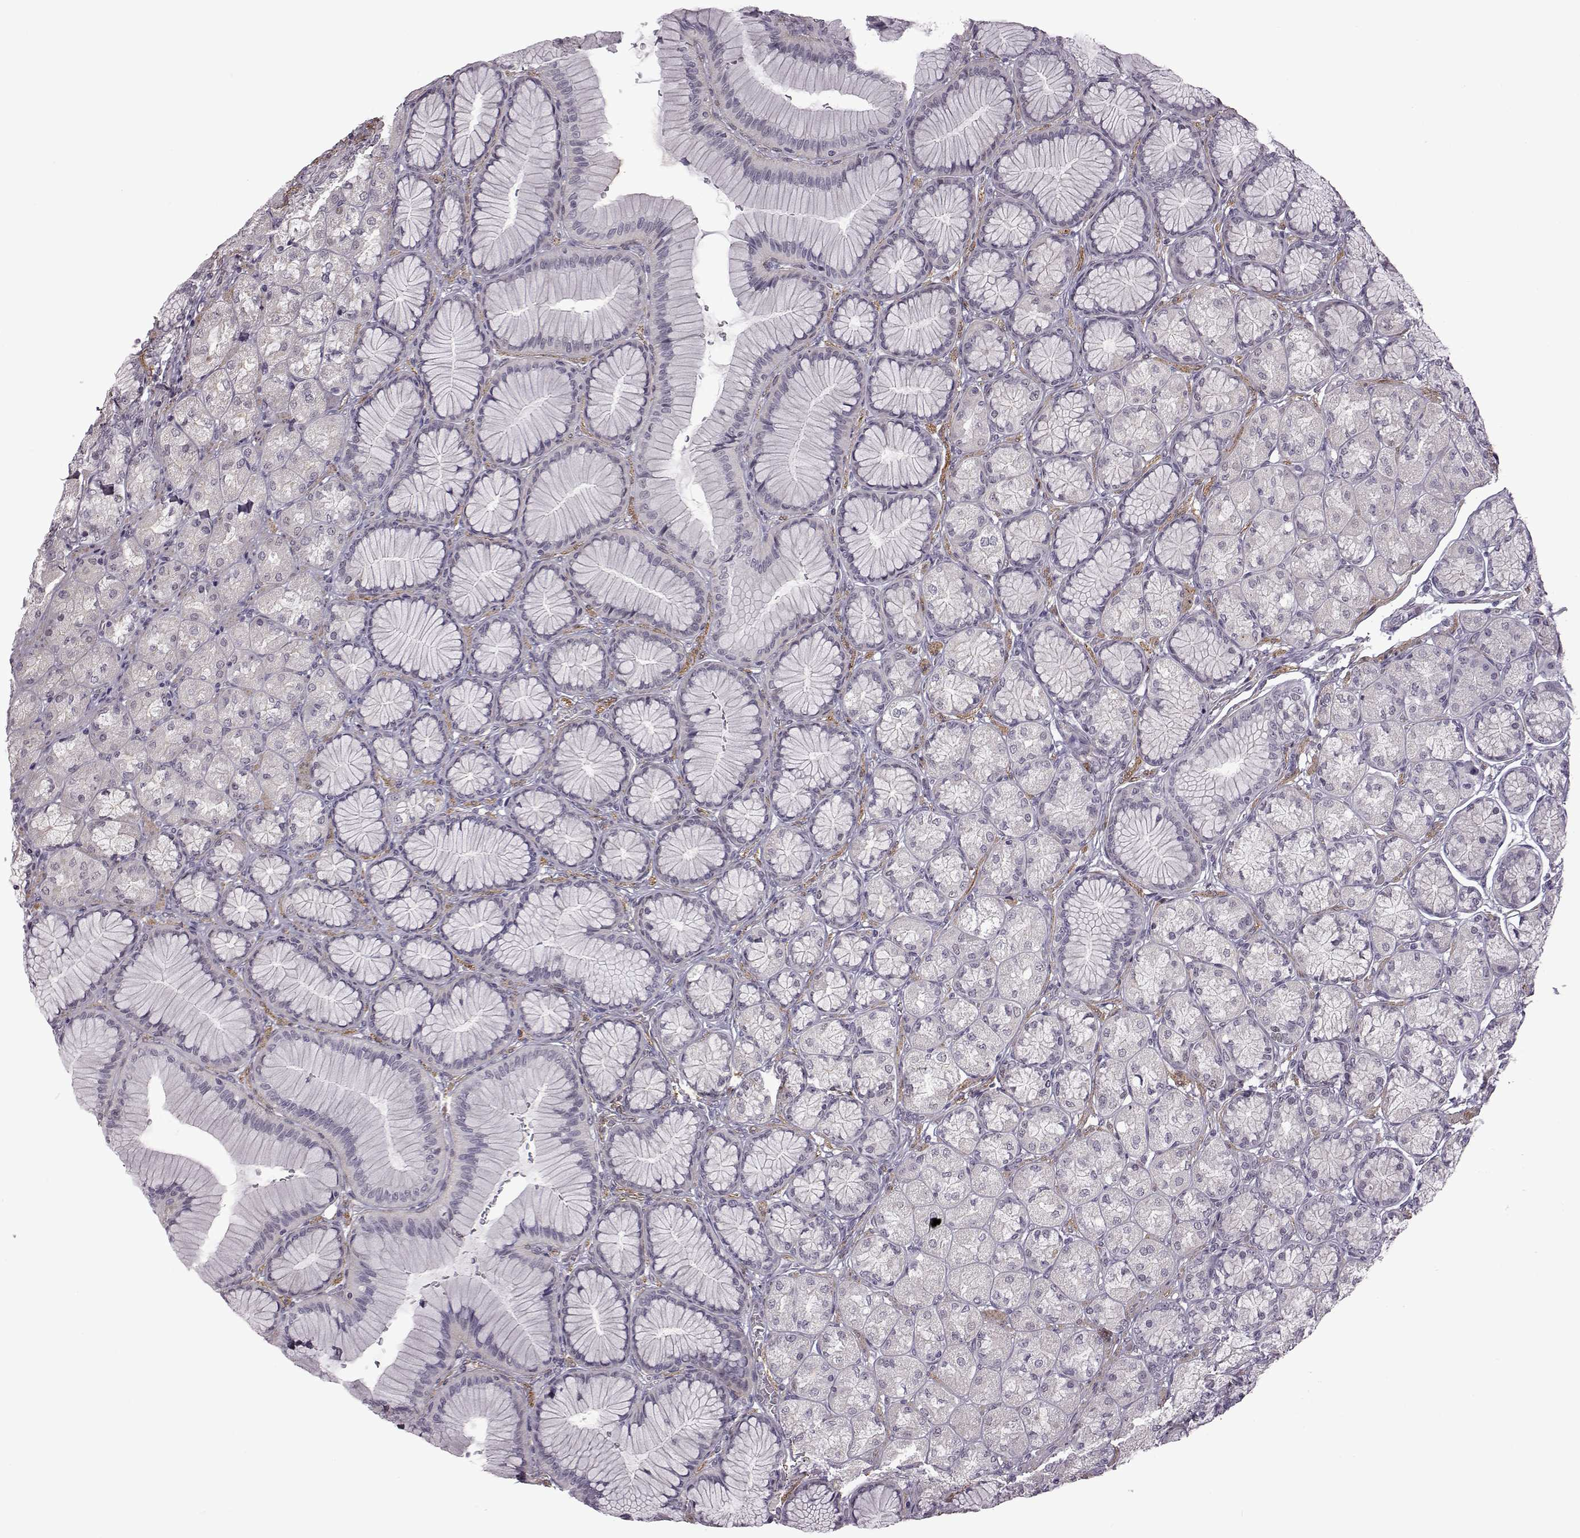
{"staining": {"intensity": "negative", "quantity": "none", "location": "none"}, "tissue": "stomach", "cell_type": "Glandular cells", "image_type": "normal", "snomed": [{"axis": "morphology", "description": "Normal tissue, NOS"}, {"axis": "morphology", "description": "Adenocarcinoma, NOS"}, {"axis": "morphology", "description": "Adenocarcinoma, High grade"}, {"axis": "topography", "description": "Stomach, upper"}, {"axis": "topography", "description": "Stomach"}], "caption": "Immunohistochemical staining of normal human stomach reveals no significant positivity in glandular cells. The staining is performed using DAB (3,3'-diaminobenzidine) brown chromogen with nuclei counter-stained in using hematoxylin.", "gene": "SYNPO2", "patient": {"sex": "female", "age": 65}}